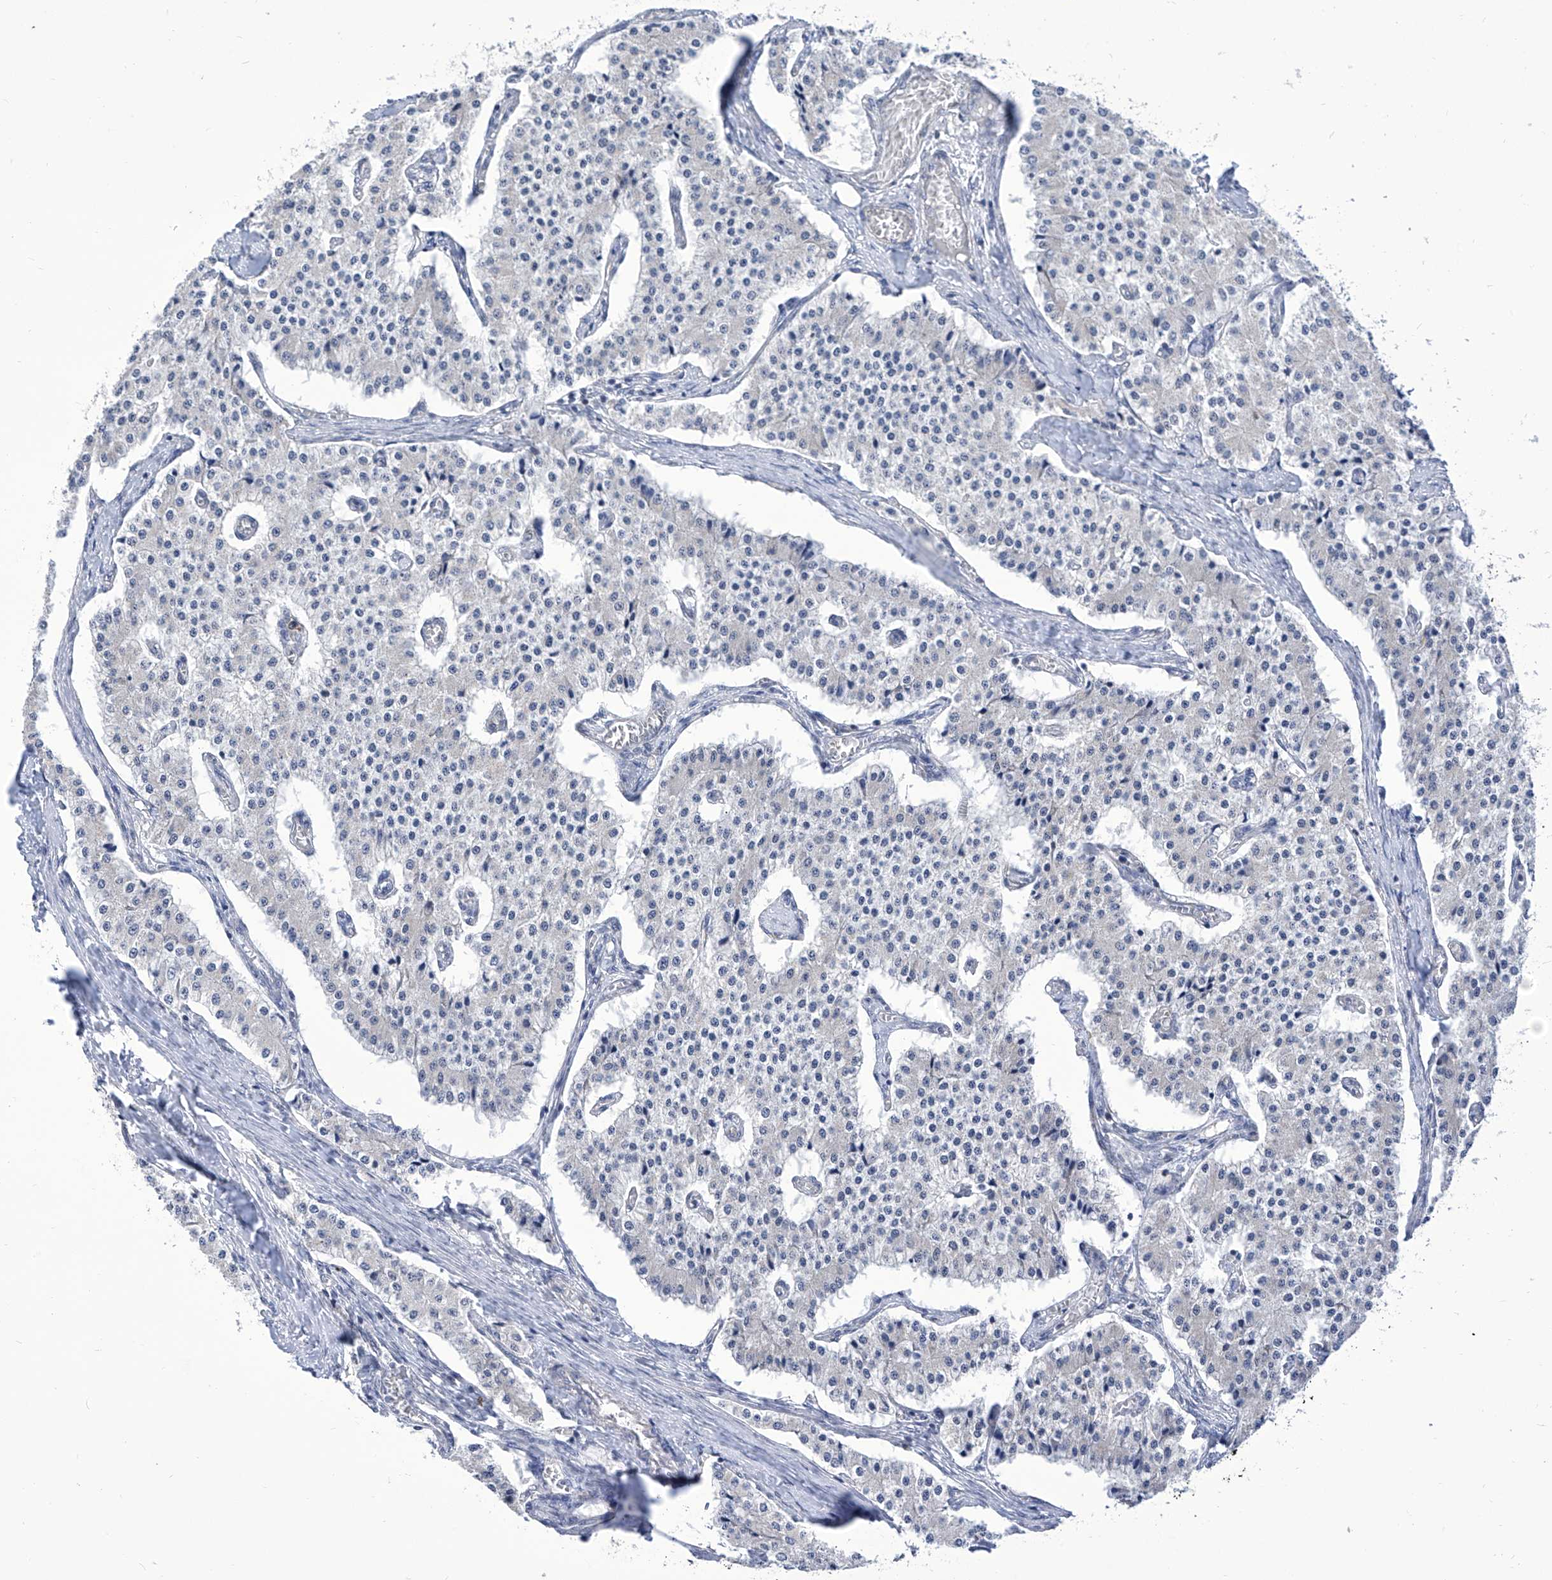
{"staining": {"intensity": "negative", "quantity": "none", "location": "none"}, "tissue": "carcinoid", "cell_type": "Tumor cells", "image_type": "cancer", "snomed": [{"axis": "morphology", "description": "Carcinoid, malignant, NOS"}, {"axis": "topography", "description": "Colon"}], "caption": "A micrograph of human carcinoid is negative for staining in tumor cells.", "gene": "SART1", "patient": {"sex": "female", "age": 52}}